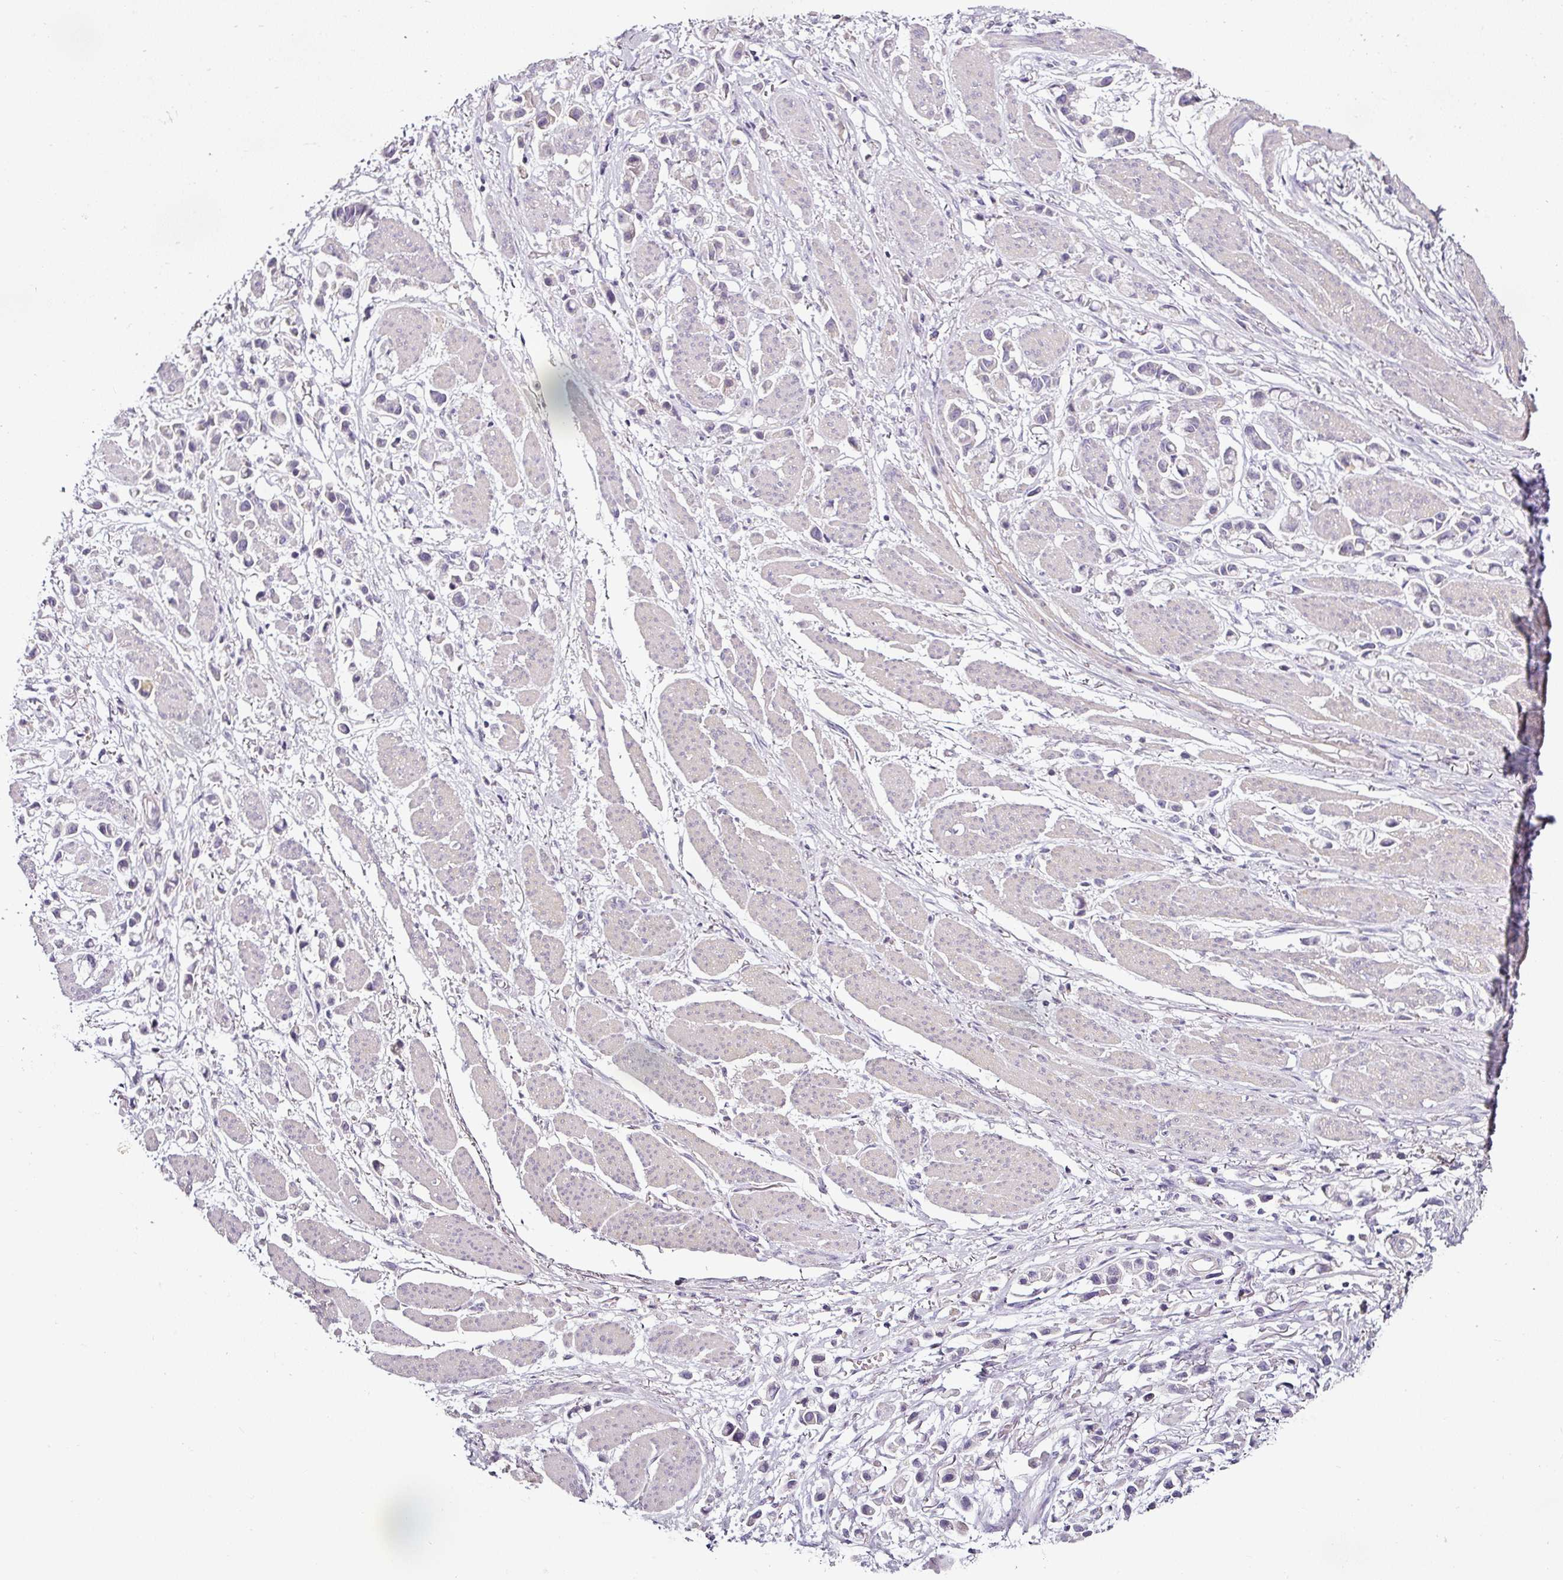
{"staining": {"intensity": "negative", "quantity": "none", "location": "none"}, "tissue": "stomach cancer", "cell_type": "Tumor cells", "image_type": "cancer", "snomed": [{"axis": "morphology", "description": "Adenocarcinoma, NOS"}, {"axis": "topography", "description": "Stomach"}], "caption": "IHC of adenocarcinoma (stomach) exhibits no expression in tumor cells. (Immunohistochemistry (ihc), brightfield microscopy, high magnification).", "gene": "CAP2", "patient": {"sex": "female", "age": 81}}